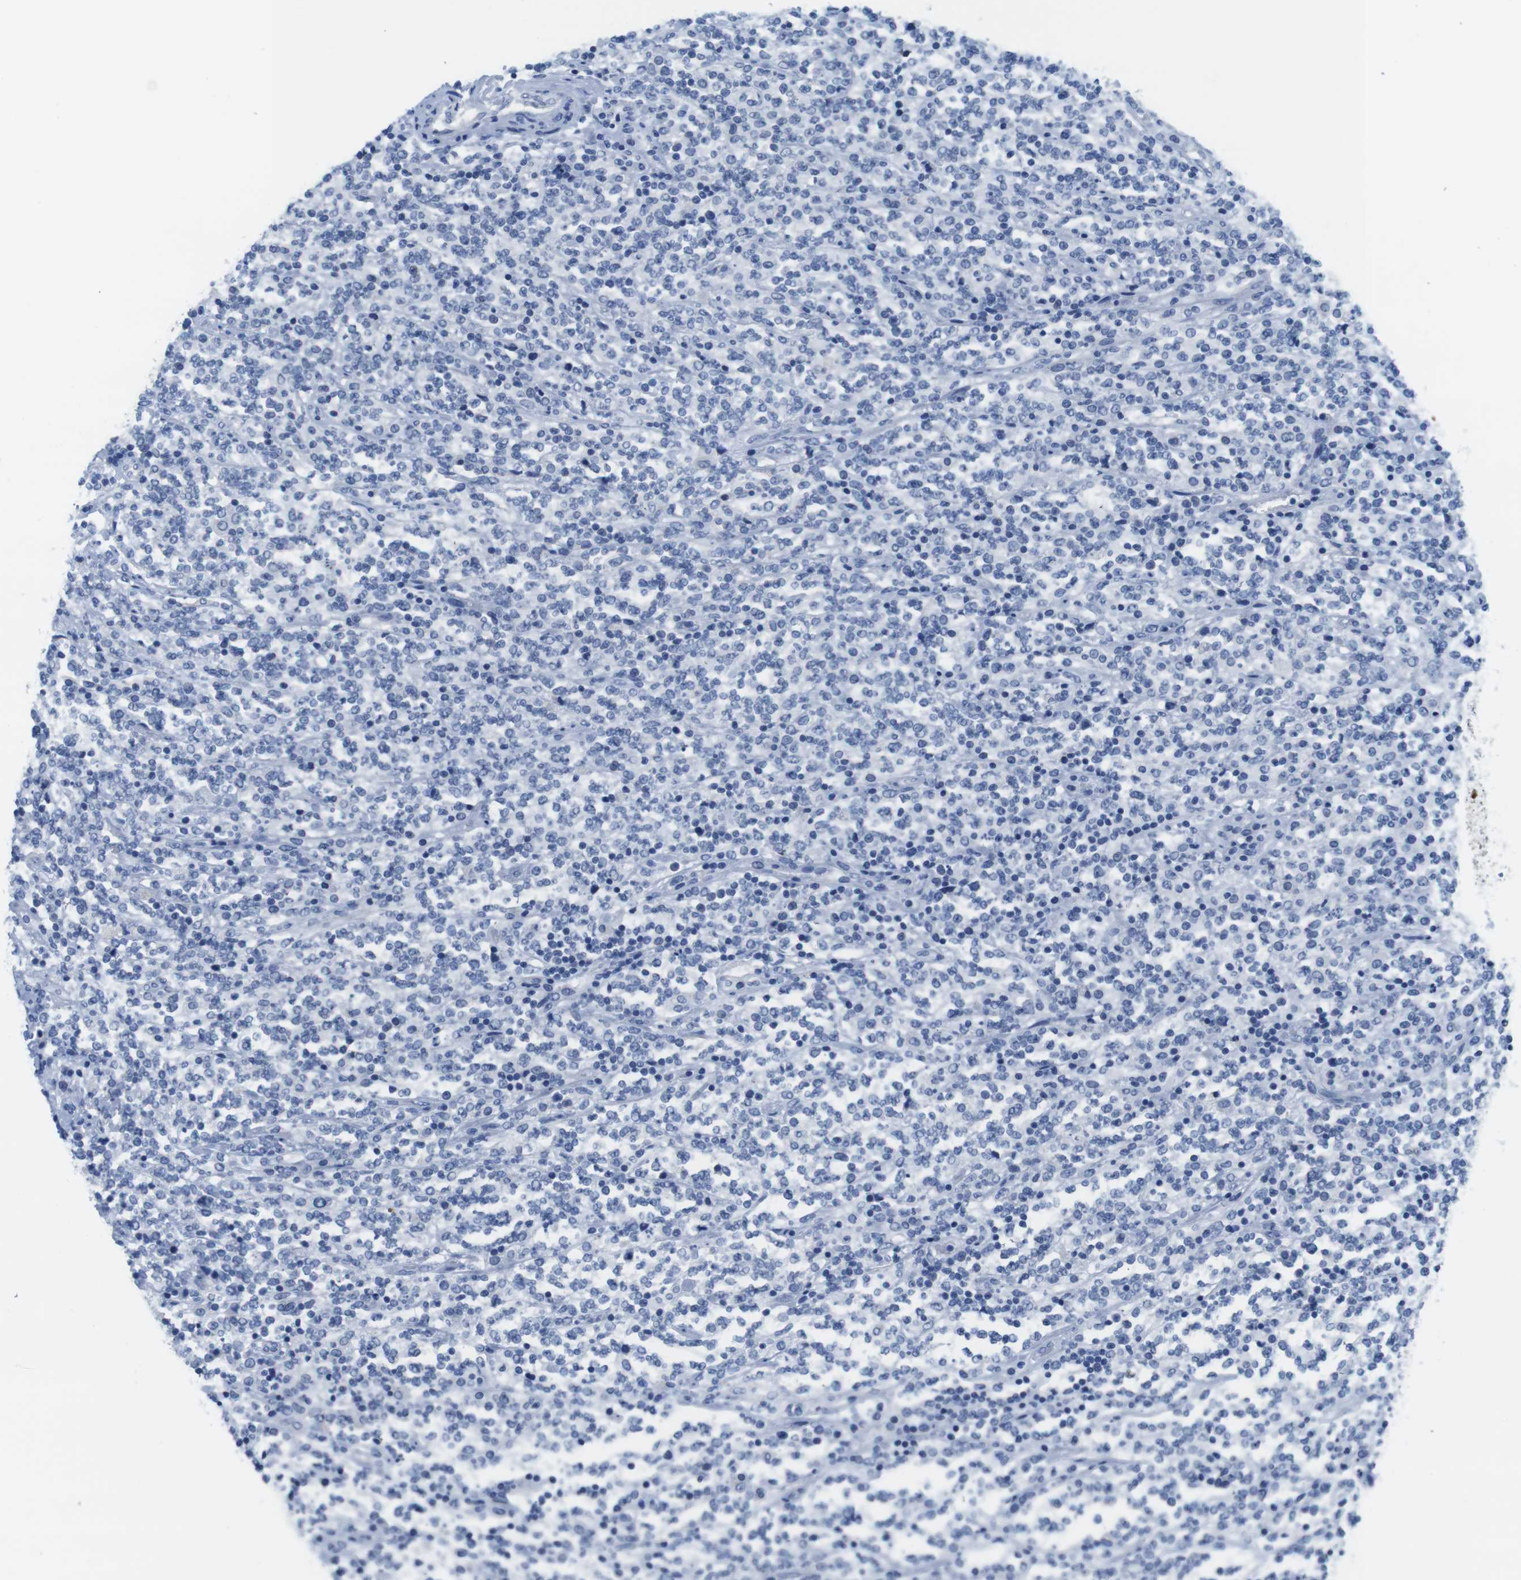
{"staining": {"intensity": "negative", "quantity": "none", "location": "none"}, "tissue": "lymphoma", "cell_type": "Tumor cells", "image_type": "cancer", "snomed": [{"axis": "morphology", "description": "Malignant lymphoma, non-Hodgkin's type, High grade"}, {"axis": "topography", "description": "Soft tissue"}], "caption": "Immunohistochemical staining of human malignant lymphoma, non-Hodgkin's type (high-grade) reveals no significant staining in tumor cells.", "gene": "MAP6", "patient": {"sex": "male", "age": 18}}